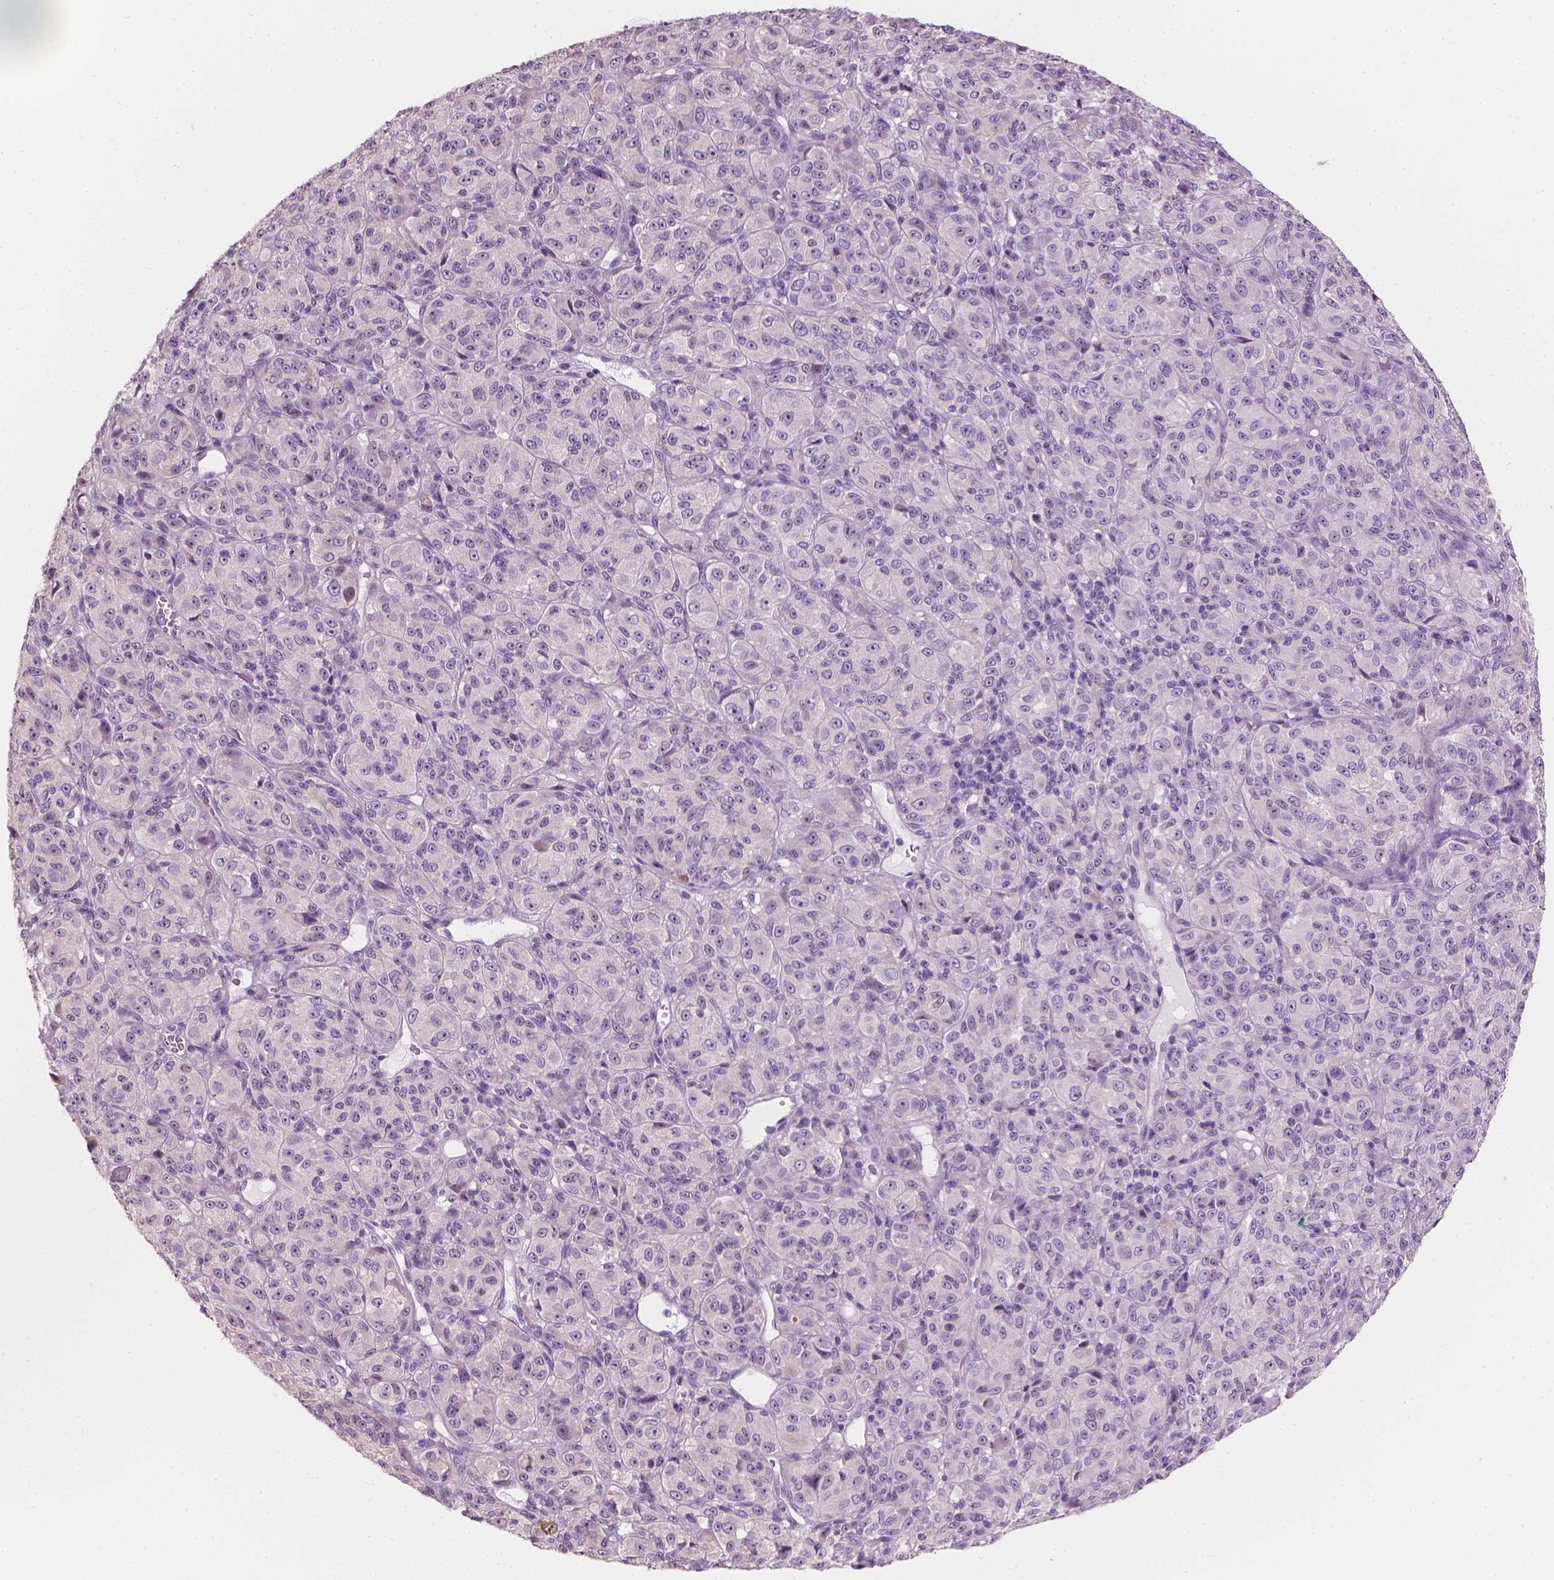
{"staining": {"intensity": "negative", "quantity": "none", "location": "none"}, "tissue": "melanoma", "cell_type": "Tumor cells", "image_type": "cancer", "snomed": [{"axis": "morphology", "description": "Malignant melanoma, Metastatic site"}, {"axis": "topography", "description": "Brain"}], "caption": "Image shows no protein staining in tumor cells of melanoma tissue.", "gene": "GPRC5A", "patient": {"sex": "female", "age": 56}}